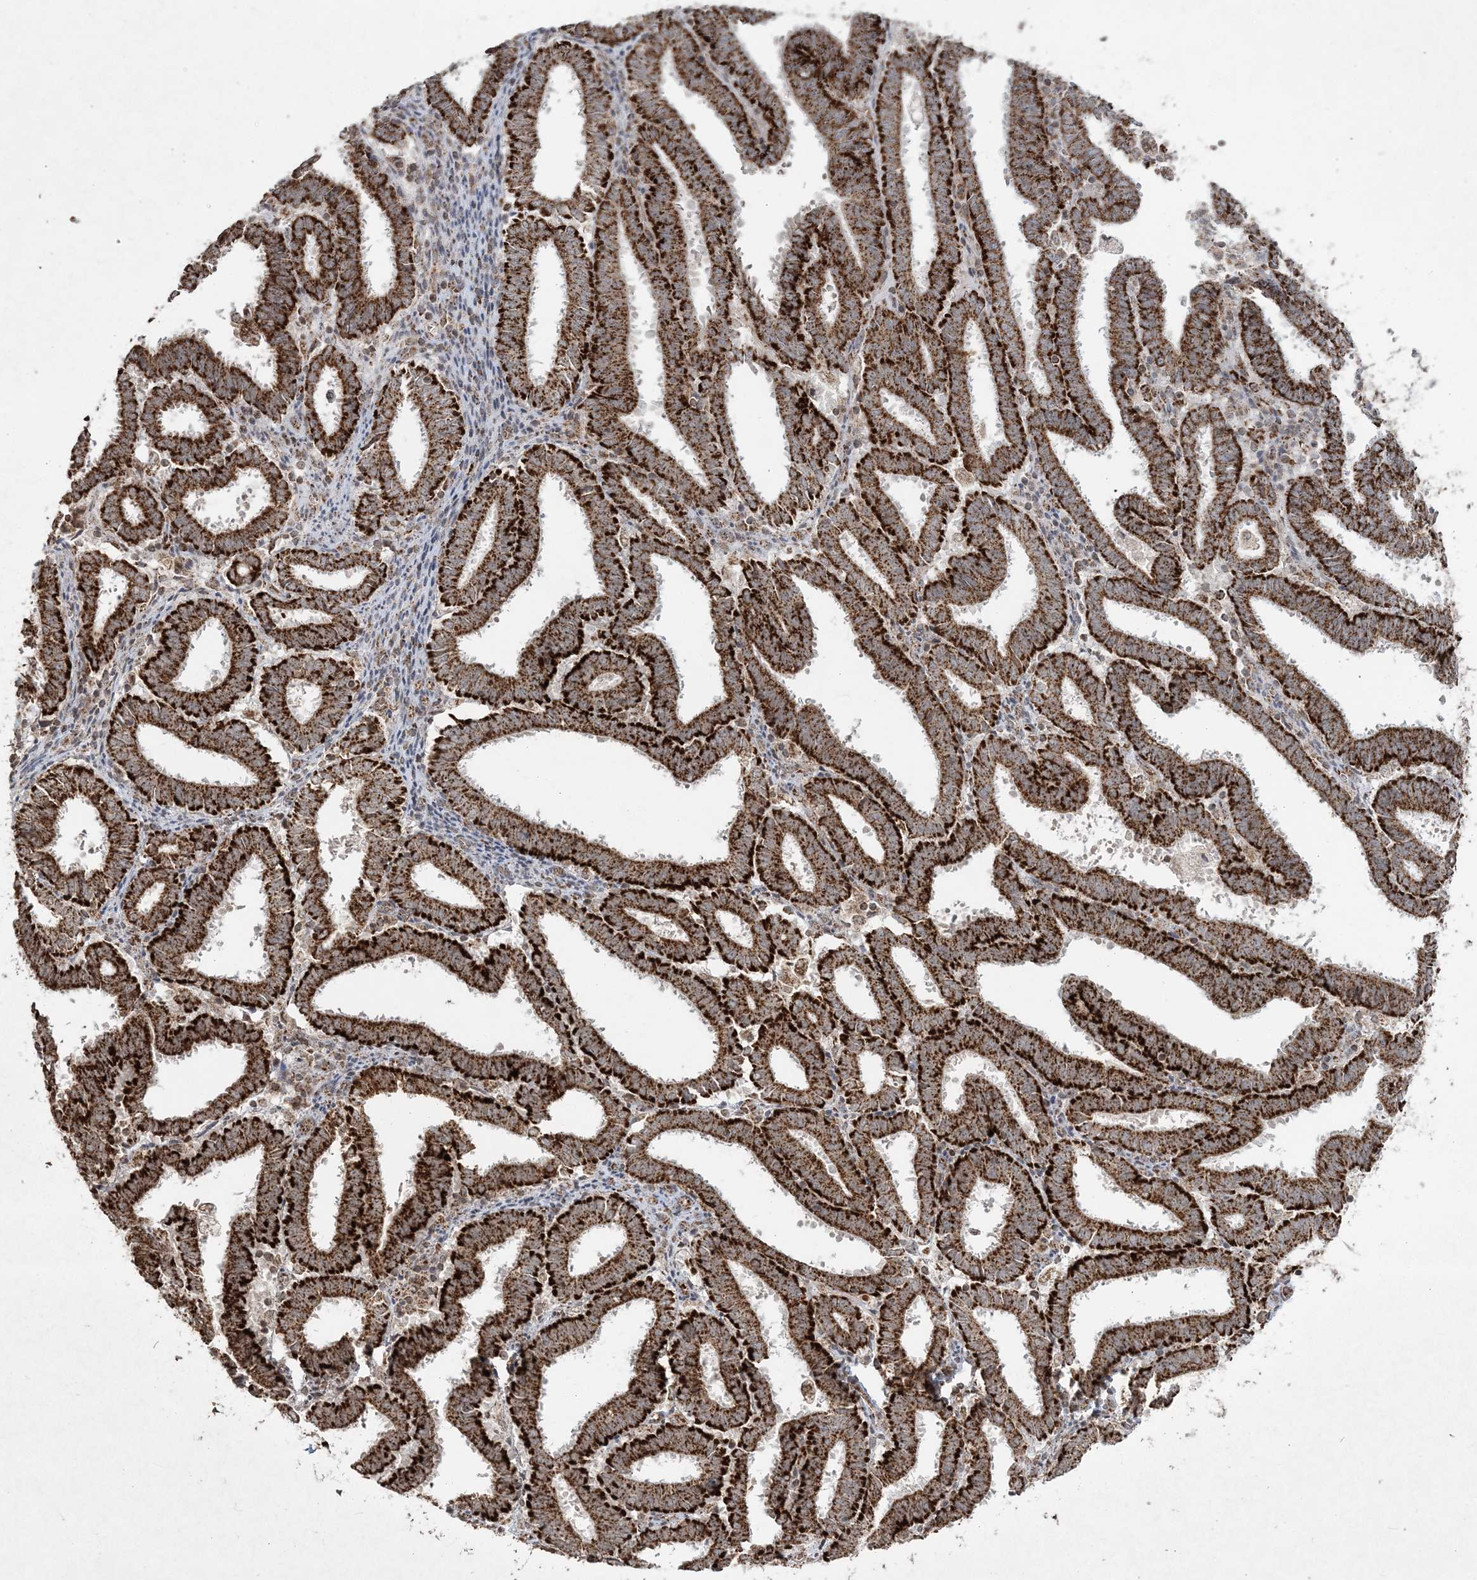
{"staining": {"intensity": "strong", "quantity": ">75%", "location": "cytoplasmic/membranous"}, "tissue": "endometrial cancer", "cell_type": "Tumor cells", "image_type": "cancer", "snomed": [{"axis": "morphology", "description": "Adenocarcinoma, NOS"}, {"axis": "topography", "description": "Uterus"}], "caption": "A brown stain labels strong cytoplasmic/membranous positivity of a protein in endometrial adenocarcinoma tumor cells. (brown staining indicates protein expression, while blue staining denotes nuclei).", "gene": "LRPPRC", "patient": {"sex": "female", "age": 83}}